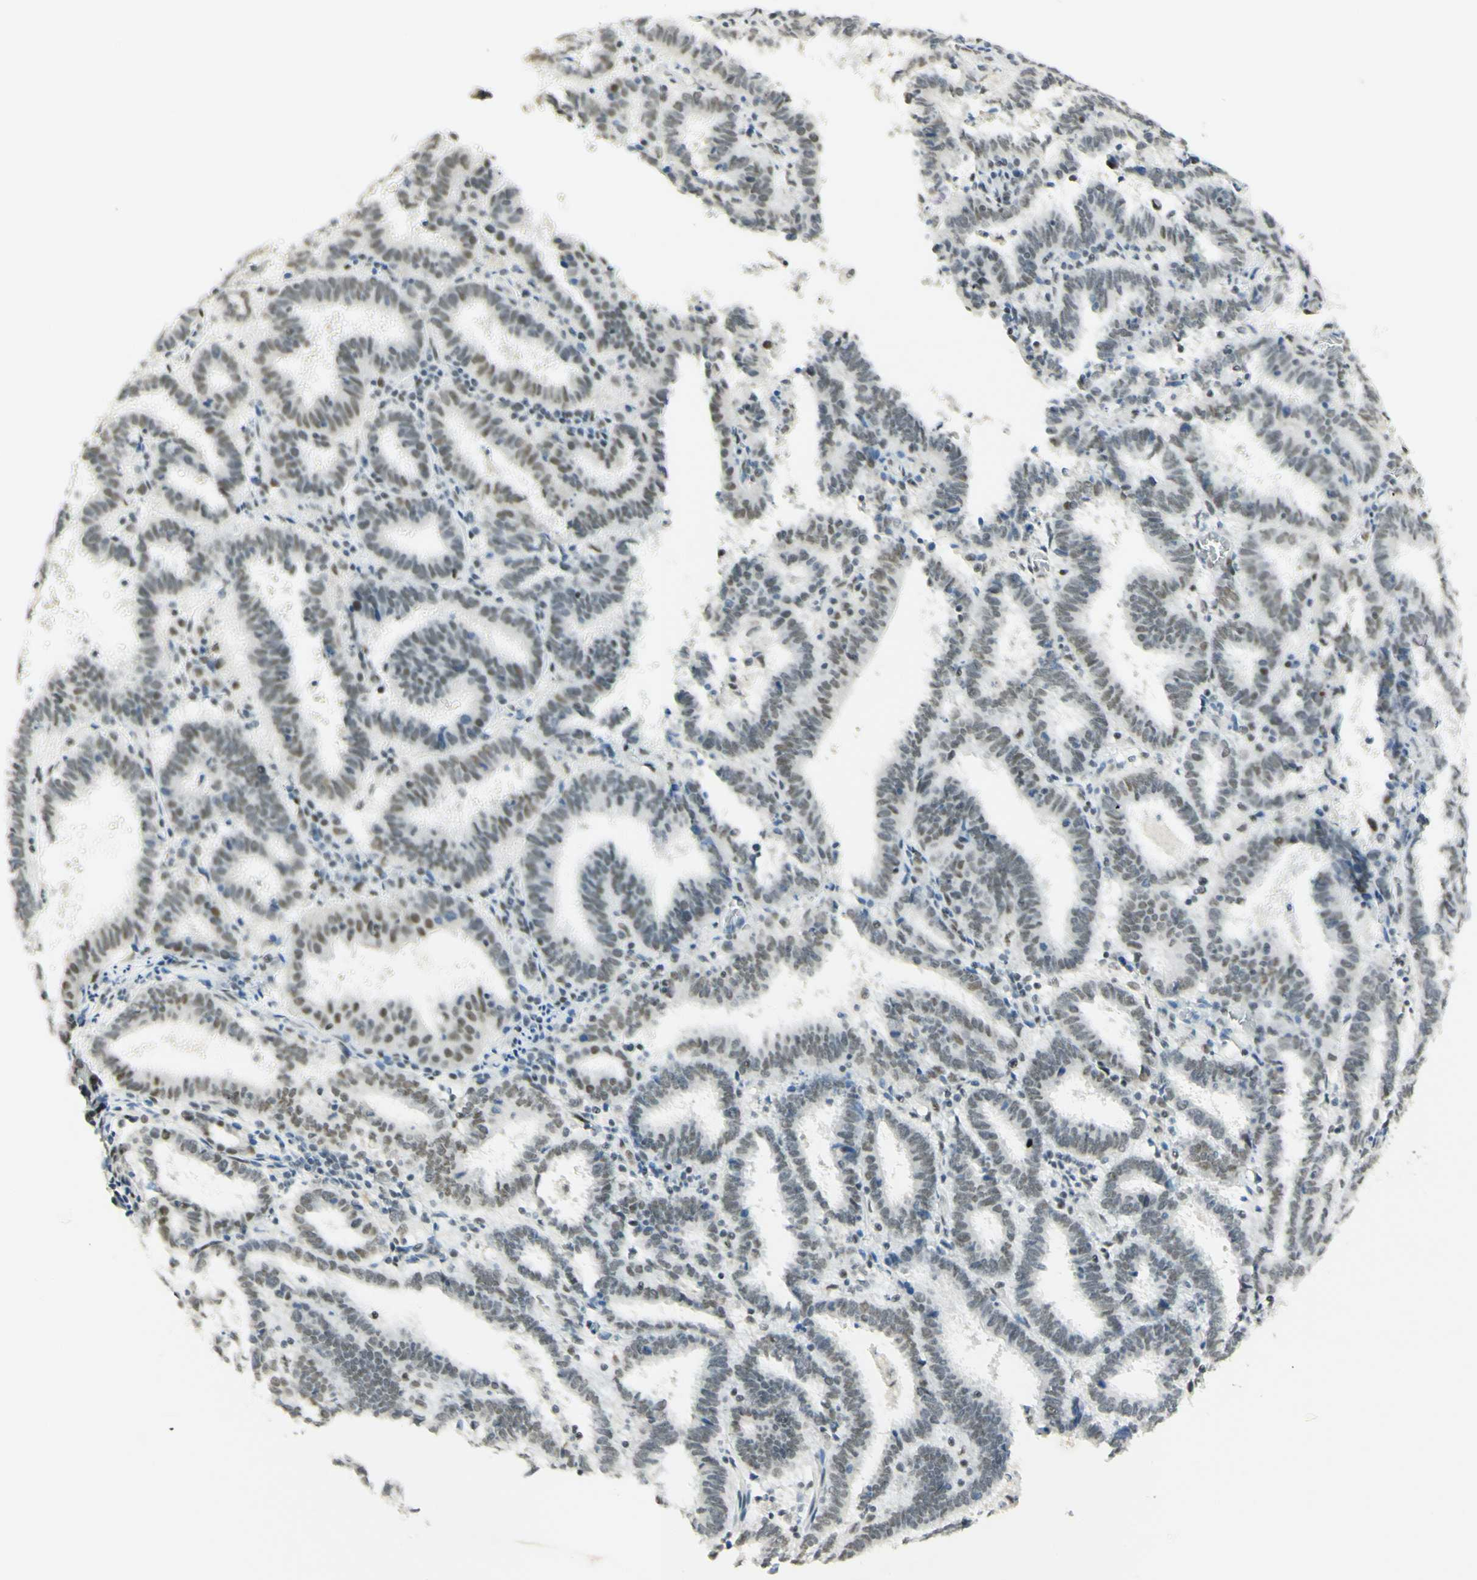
{"staining": {"intensity": "moderate", "quantity": "<25%", "location": "nuclear"}, "tissue": "endometrial cancer", "cell_type": "Tumor cells", "image_type": "cancer", "snomed": [{"axis": "morphology", "description": "Adenocarcinoma, NOS"}, {"axis": "topography", "description": "Uterus"}], "caption": "Adenocarcinoma (endometrial) tissue reveals moderate nuclear staining in about <25% of tumor cells, visualized by immunohistochemistry.", "gene": "PMS2", "patient": {"sex": "female", "age": 83}}